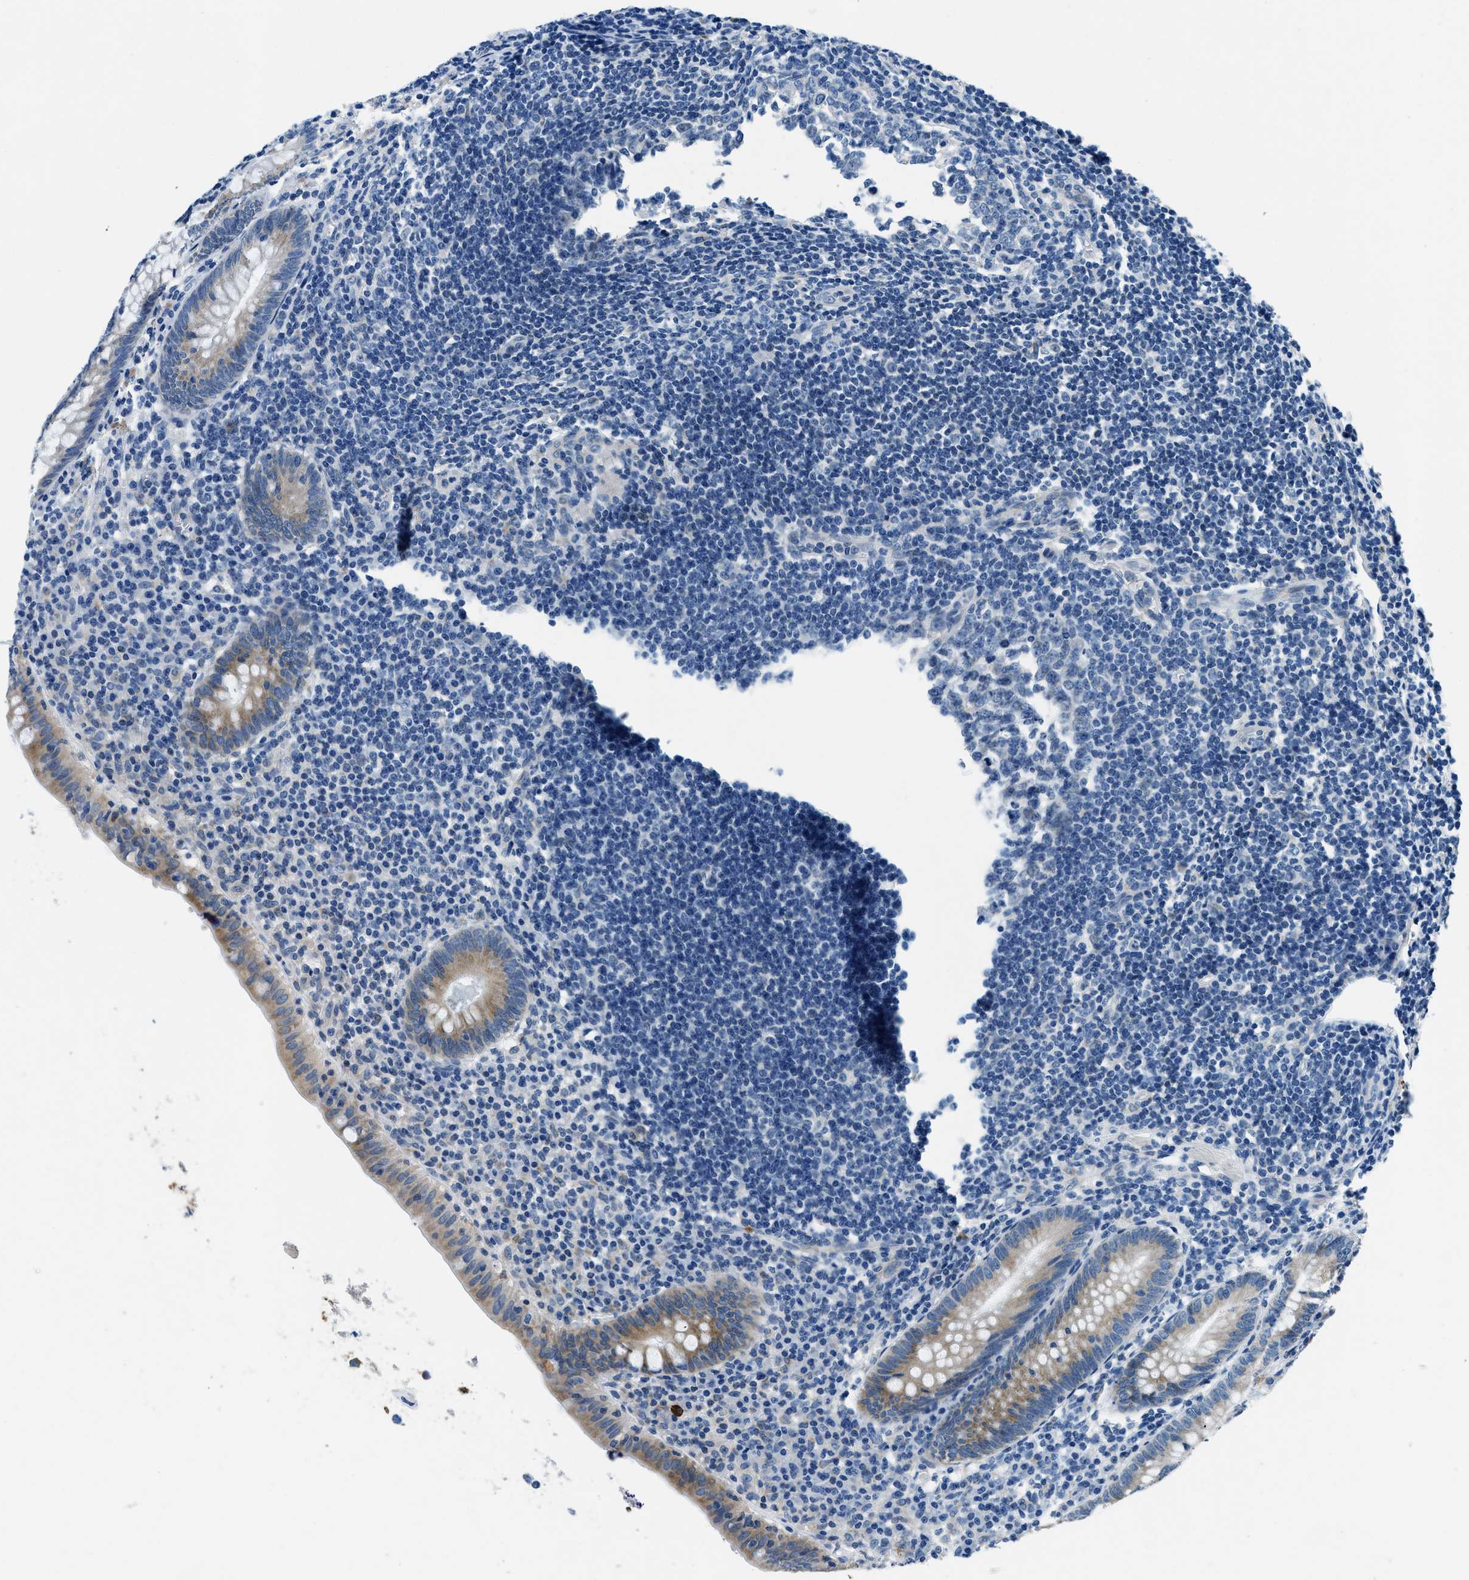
{"staining": {"intensity": "moderate", "quantity": ">75%", "location": "cytoplasmic/membranous"}, "tissue": "appendix", "cell_type": "Glandular cells", "image_type": "normal", "snomed": [{"axis": "morphology", "description": "Normal tissue, NOS"}, {"axis": "topography", "description": "Appendix"}], "caption": "Immunohistochemical staining of normal appendix demonstrates >75% levels of moderate cytoplasmic/membranous protein expression in about >75% of glandular cells.", "gene": "UBAC2", "patient": {"sex": "male", "age": 56}}